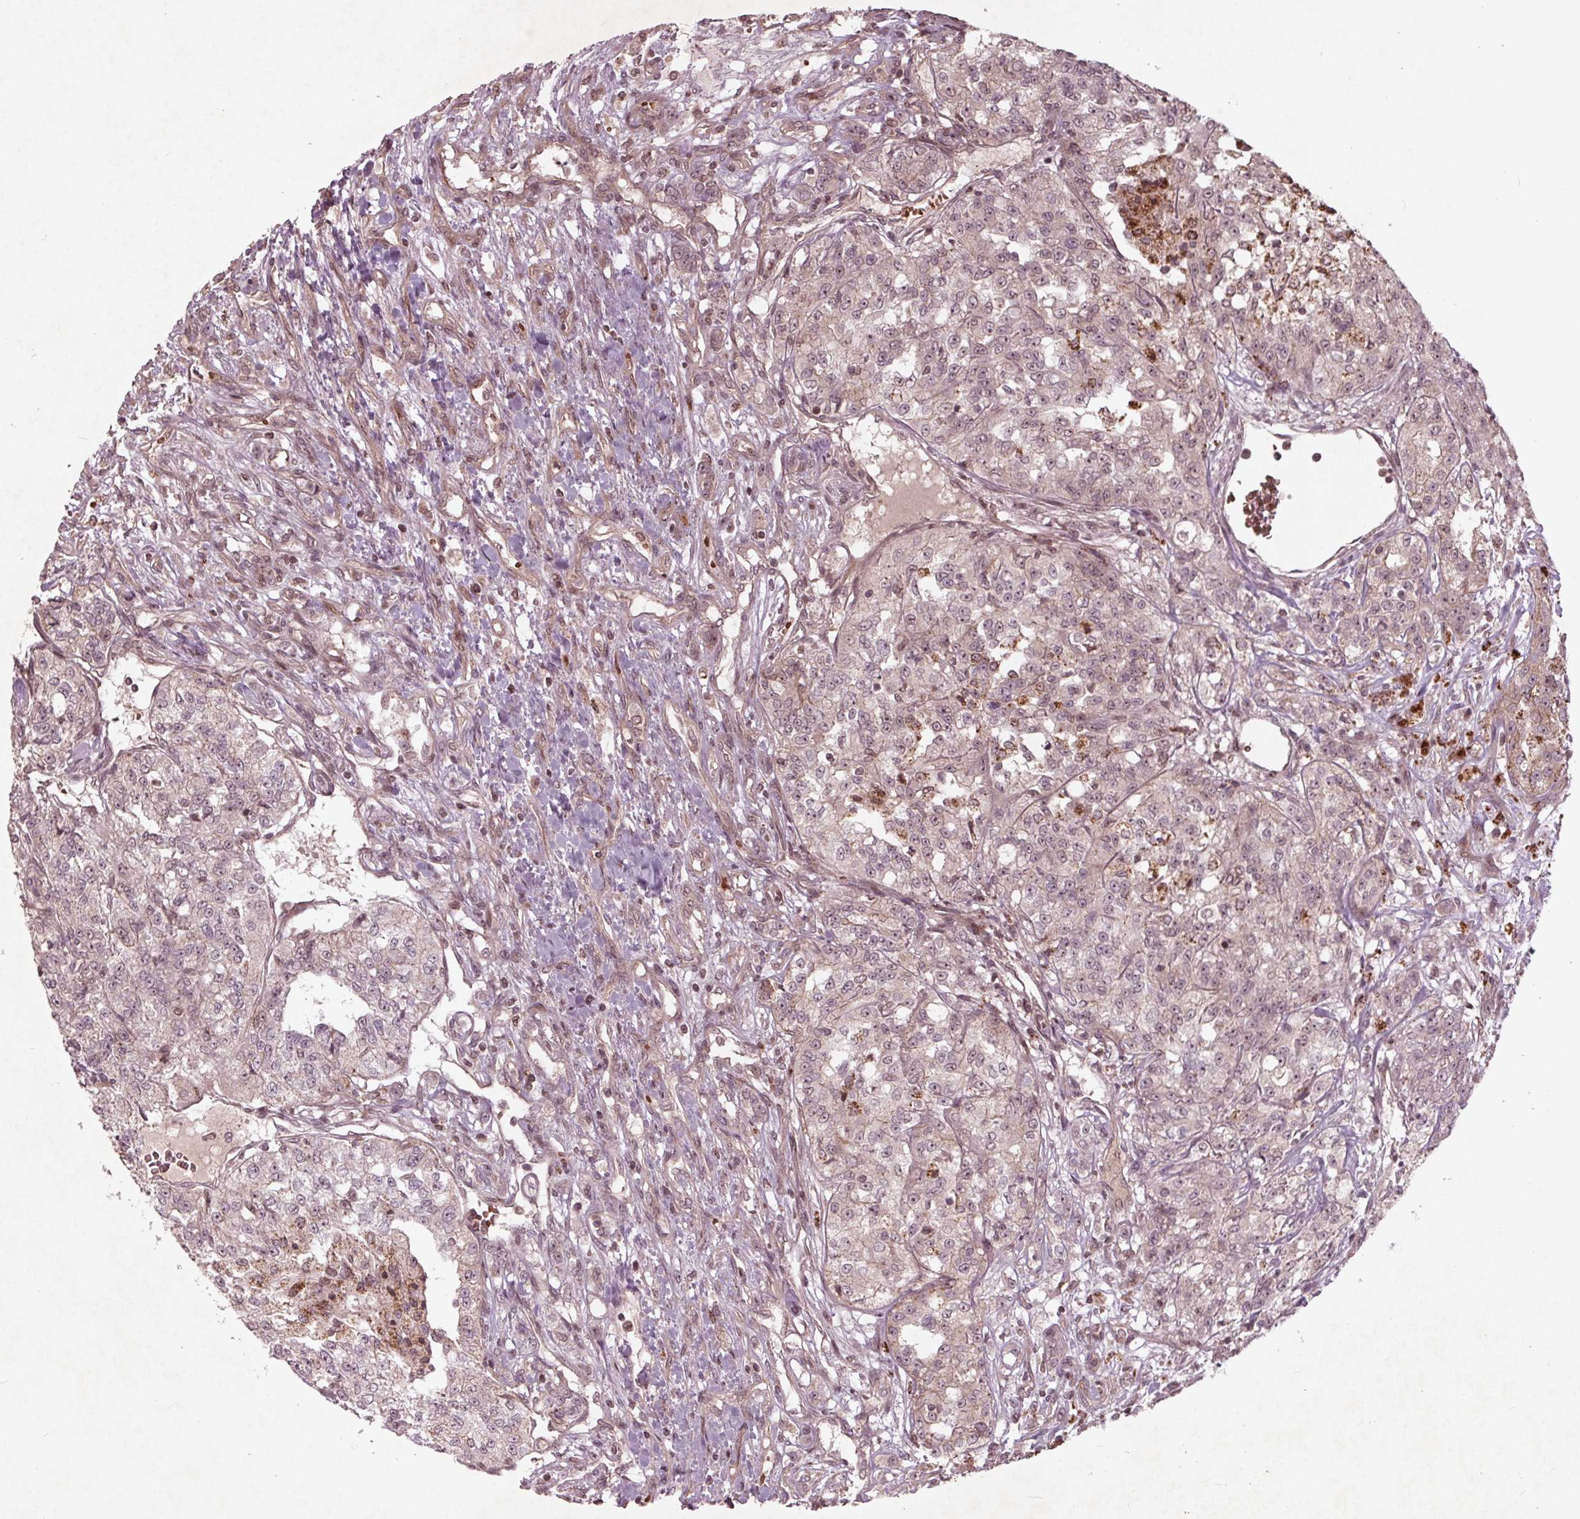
{"staining": {"intensity": "negative", "quantity": "none", "location": "none"}, "tissue": "renal cancer", "cell_type": "Tumor cells", "image_type": "cancer", "snomed": [{"axis": "morphology", "description": "Adenocarcinoma, NOS"}, {"axis": "topography", "description": "Kidney"}], "caption": "Immunohistochemistry (IHC) photomicrograph of neoplastic tissue: renal adenocarcinoma stained with DAB (3,3'-diaminobenzidine) displays no significant protein expression in tumor cells.", "gene": "CDKL4", "patient": {"sex": "female", "age": 63}}